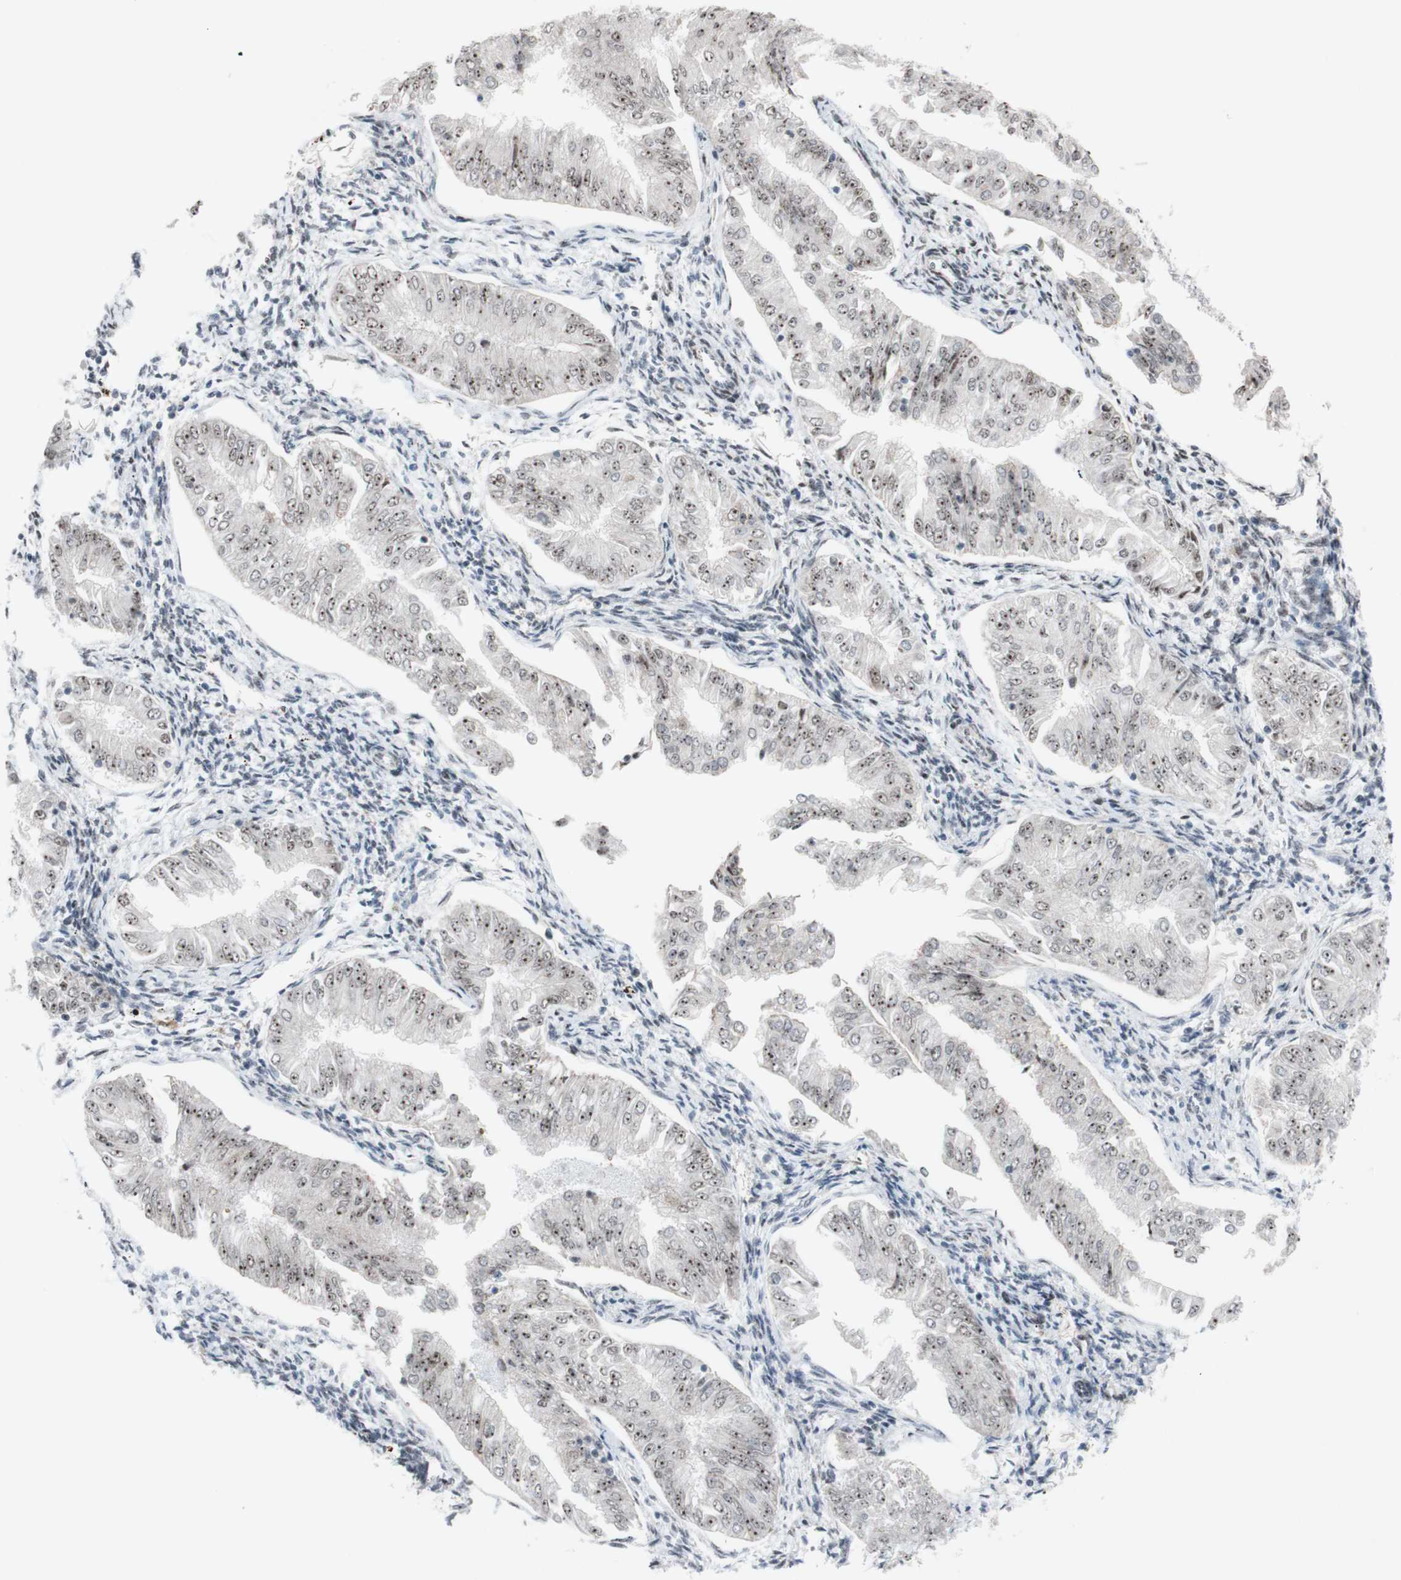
{"staining": {"intensity": "weak", "quantity": ">75%", "location": "nuclear"}, "tissue": "endometrial cancer", "cell_type": "Tumor cells", "image_type": "cancer", "snomed": [{"axis": "morphology", "description": "Adenocarcinoma, NOS"}, {"axis": "topography", "description": "Endometrium"}], "caption": "This histopathology image exhibits immunohistochemistry staining of human endometrial adenocarcinoma, with low weak nuclear expression in approximately >75% of tumor cells.", "gene": "POLR1A", "patient": {"sex": "female", "age": 53}}